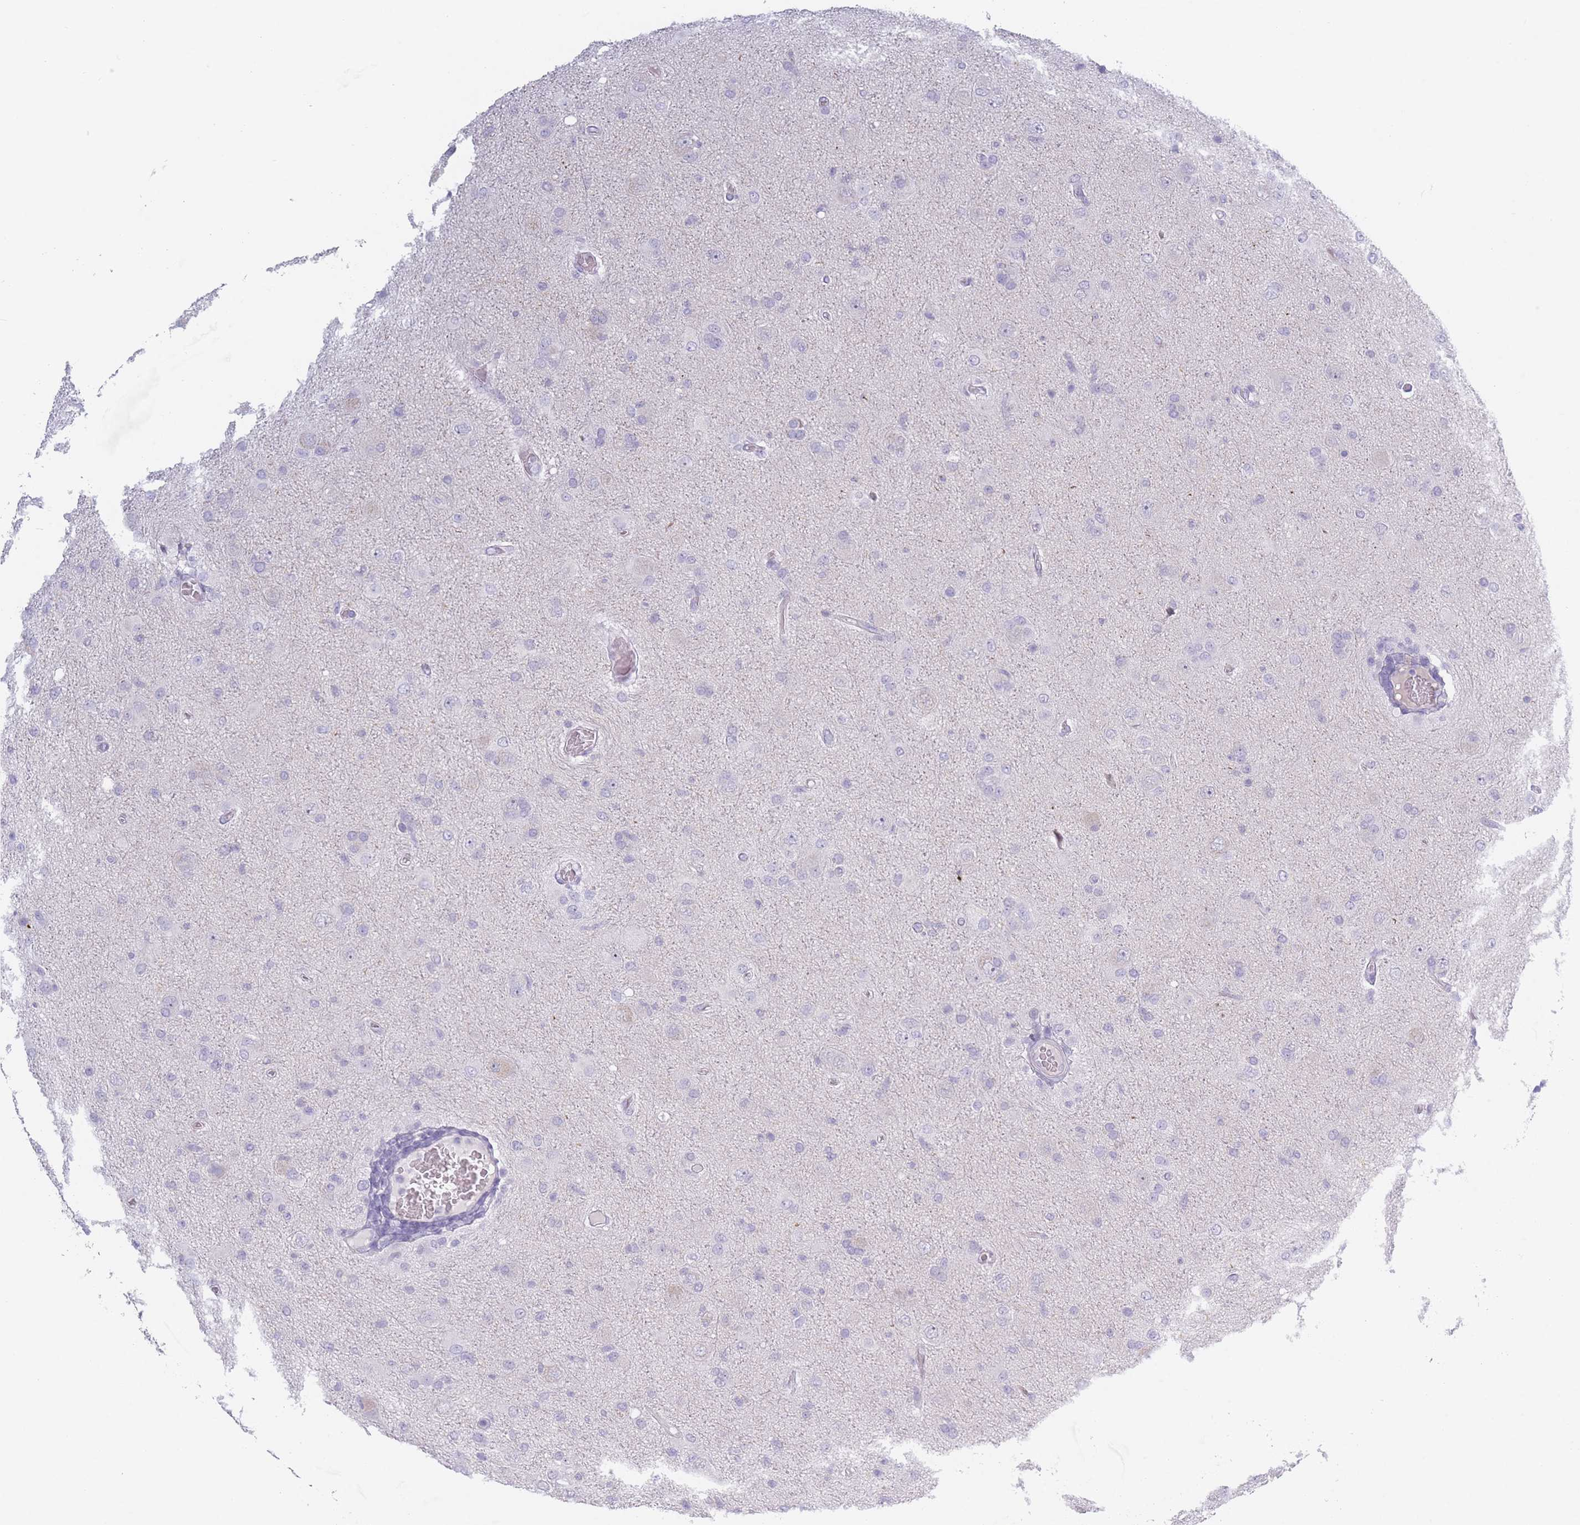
{"staining": {"intensity": "negative", "quantity": "none", "location": "none"}, "tissue": "glioma", "cell_type": "Tumor cells", "image_type": "cancer", "snomed": [{"axis": "morphology", "description": "Glioma, malignant, High grade"}, {"axis": "topography", "description": "Brain"}], "caption": "This is an immunohistochemistry micrograph of malignant glioma (high-grade). There is no expression in tumor cells.", "gene": "PLEKHG2", "patient": {"sex": "female", "age": 57}}